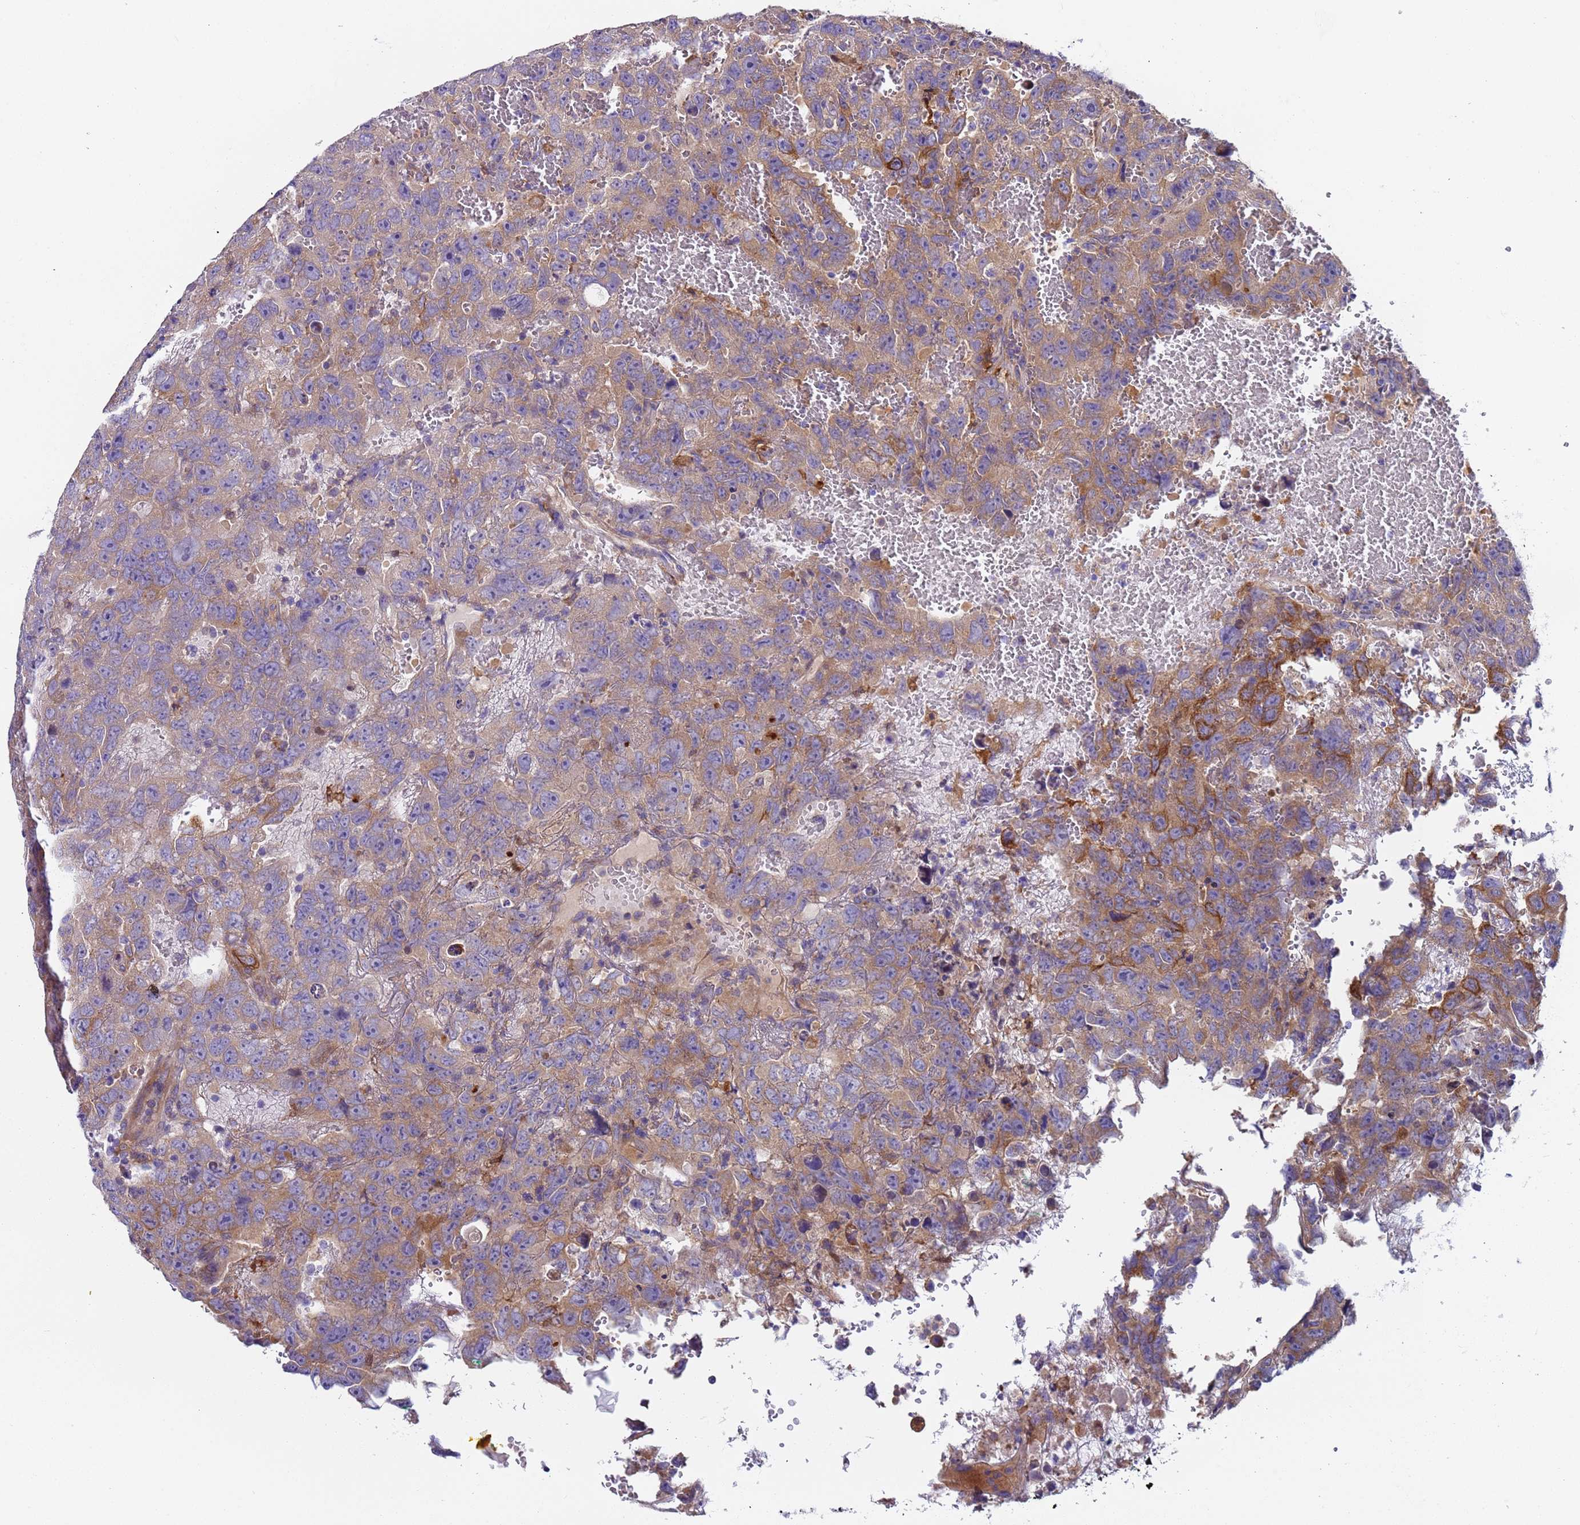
{"staining": {"intensity": "moderate", "quantity": "<25%", "location": "cytoplasmic/membranous"}, "tissue": "testis cancer", "cell_type": "Tumor cells", "image_type": "cancer", "snomed": [{"axis": "morphology", "description": "Carcinoma, Embryonal, NOS"}, {"axis": "topography", "description": "Testis"}], "caption": "Protein staining reveals moderate cytoplasmic/membranous expression in about <25% of tumor cells in embryonal carcinoma (testis).", "gene": "PAQR7", "patient": {"sex": "male", "age": 45}}